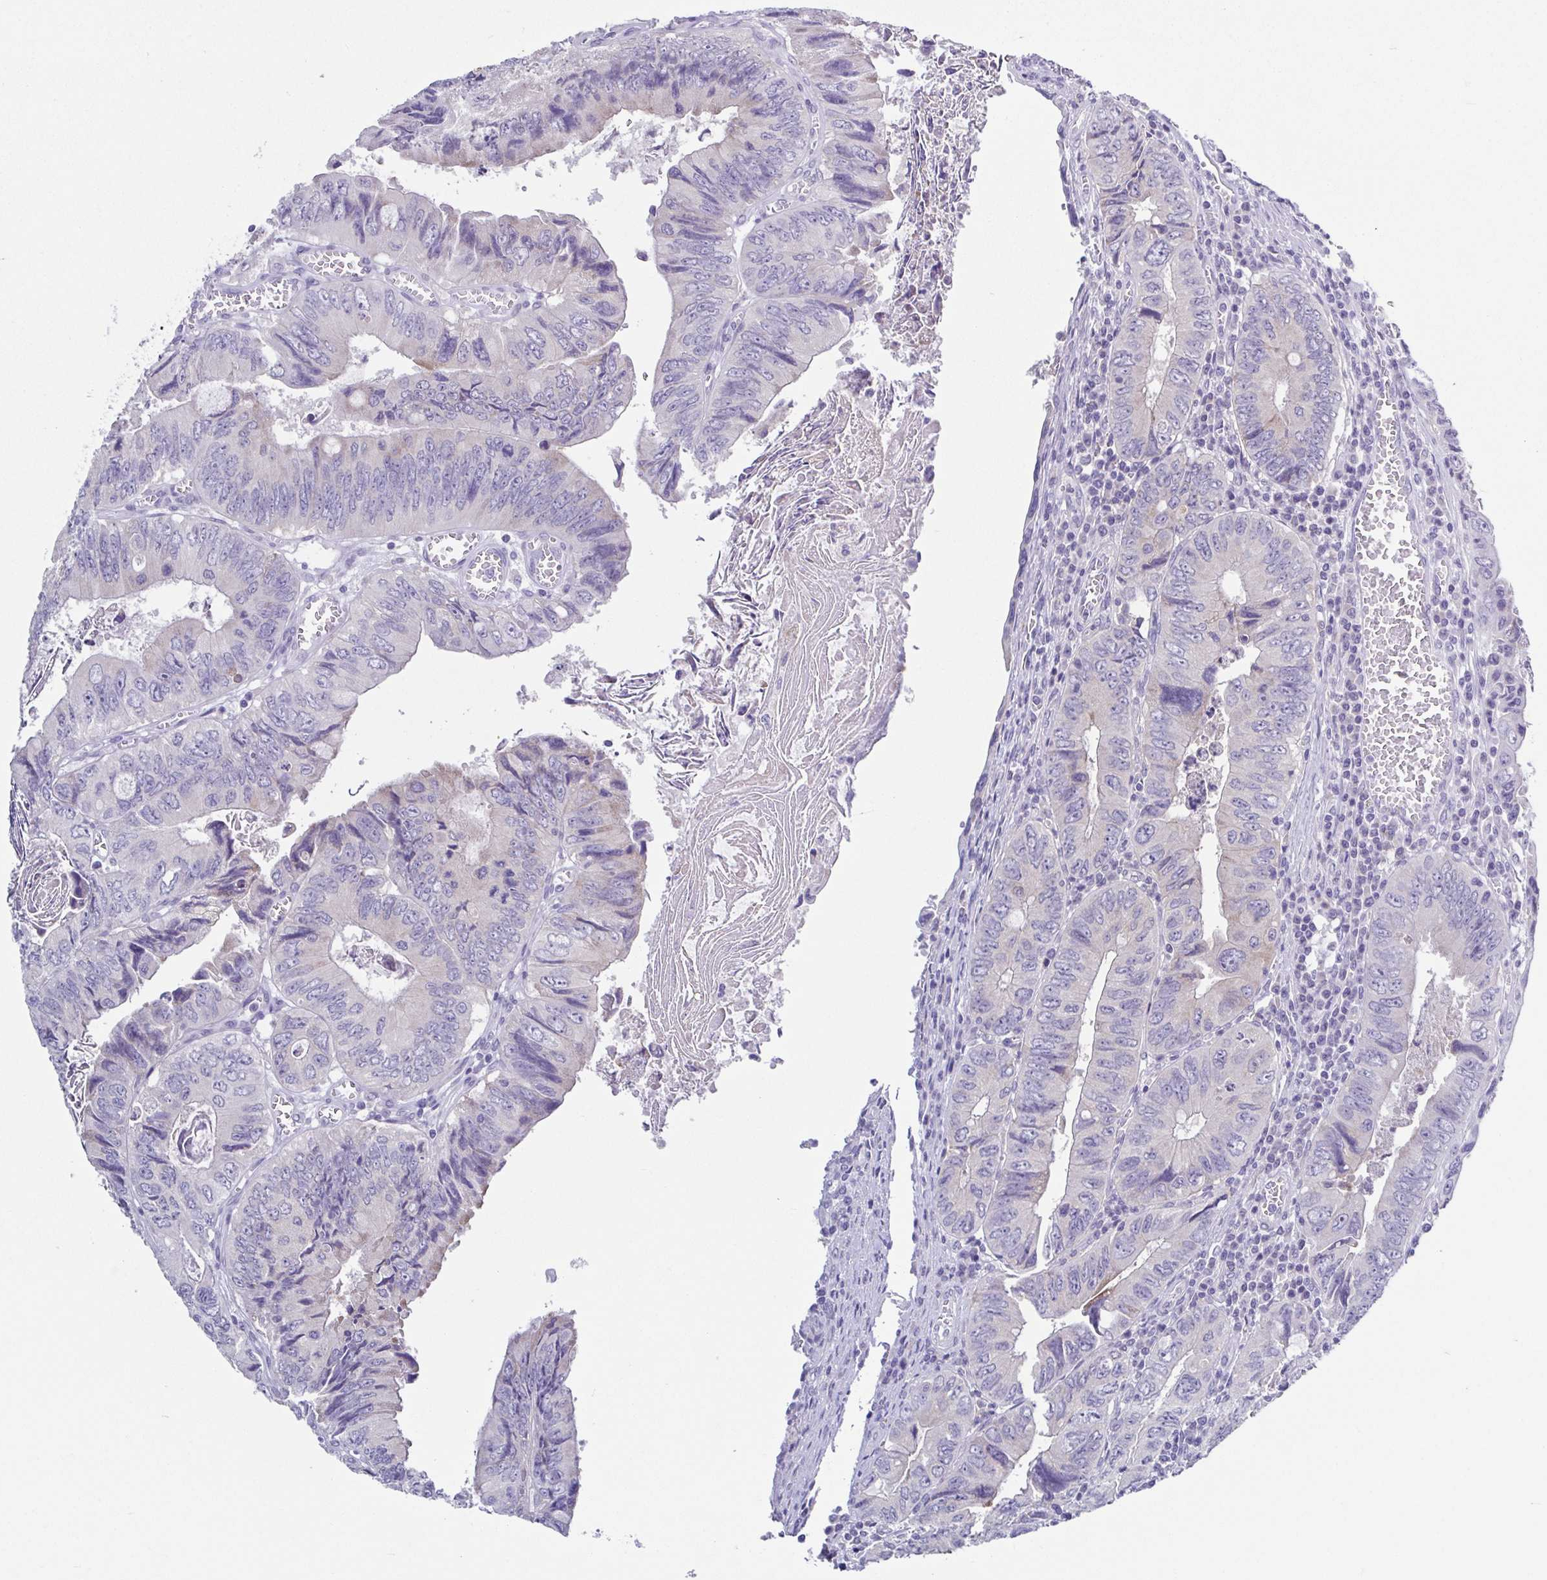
{"staining": {"intensity": "weak", "quantity": "<25%", "location": "cytoplasmic/membranous"}, "tissue": "colorectal cancer", "cell_type": "Tumor cells", "image_type": "cancer", "snomed": [{"axis": "morphology", "description": "Adenocarcinoma, NOS"}, {"axis": "topography", "description": "Colon"}], "caption": "This is an immunohistochemistry image of adenocarcinoma (colorectal). There is no staining in tumor cells.", "gene": "RDH11", "patient": {"sex": "female", "age": 84}}